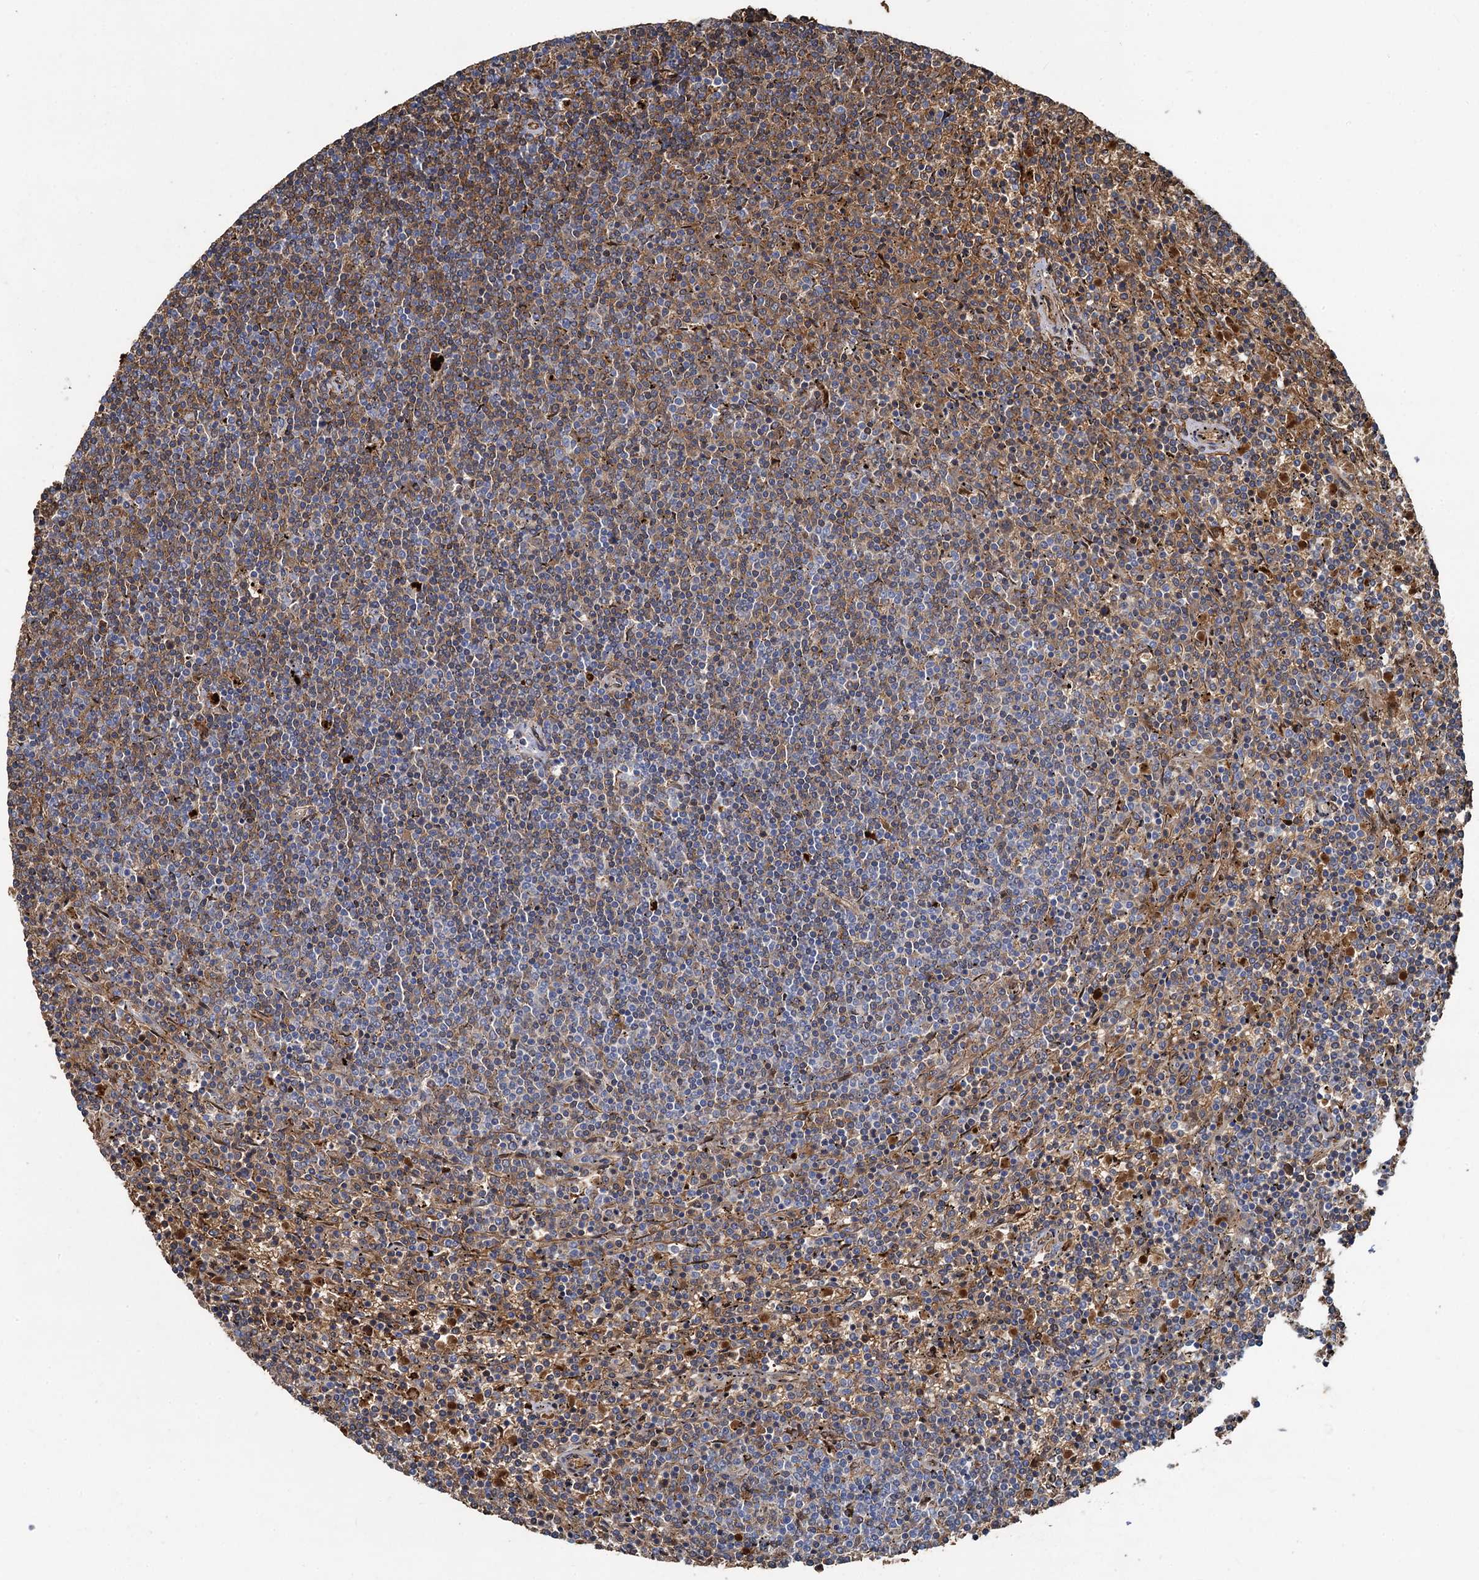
{"staining": {"intensity": "moderate", "quantity": "25%-75%", "location": "cytoplasmic/membranous"}, "tissue": "lymphoma", "cell_type": "Tumor cells", "image_type": "cancer", "snomed": [{"axis": "morphology", "description": "Malignant lymphoma, non-Hodgkin's type, Low grade"}, {"axis": "topography", "description": "Spleen"}], "caption": "Protein expression analysis of lymphoma shows moderate cytoplasmic/membranous staining in about 25%-75% of tumor cells.", "gene": "TCTN2", "patient": {"sex": "female", "age": 50}}